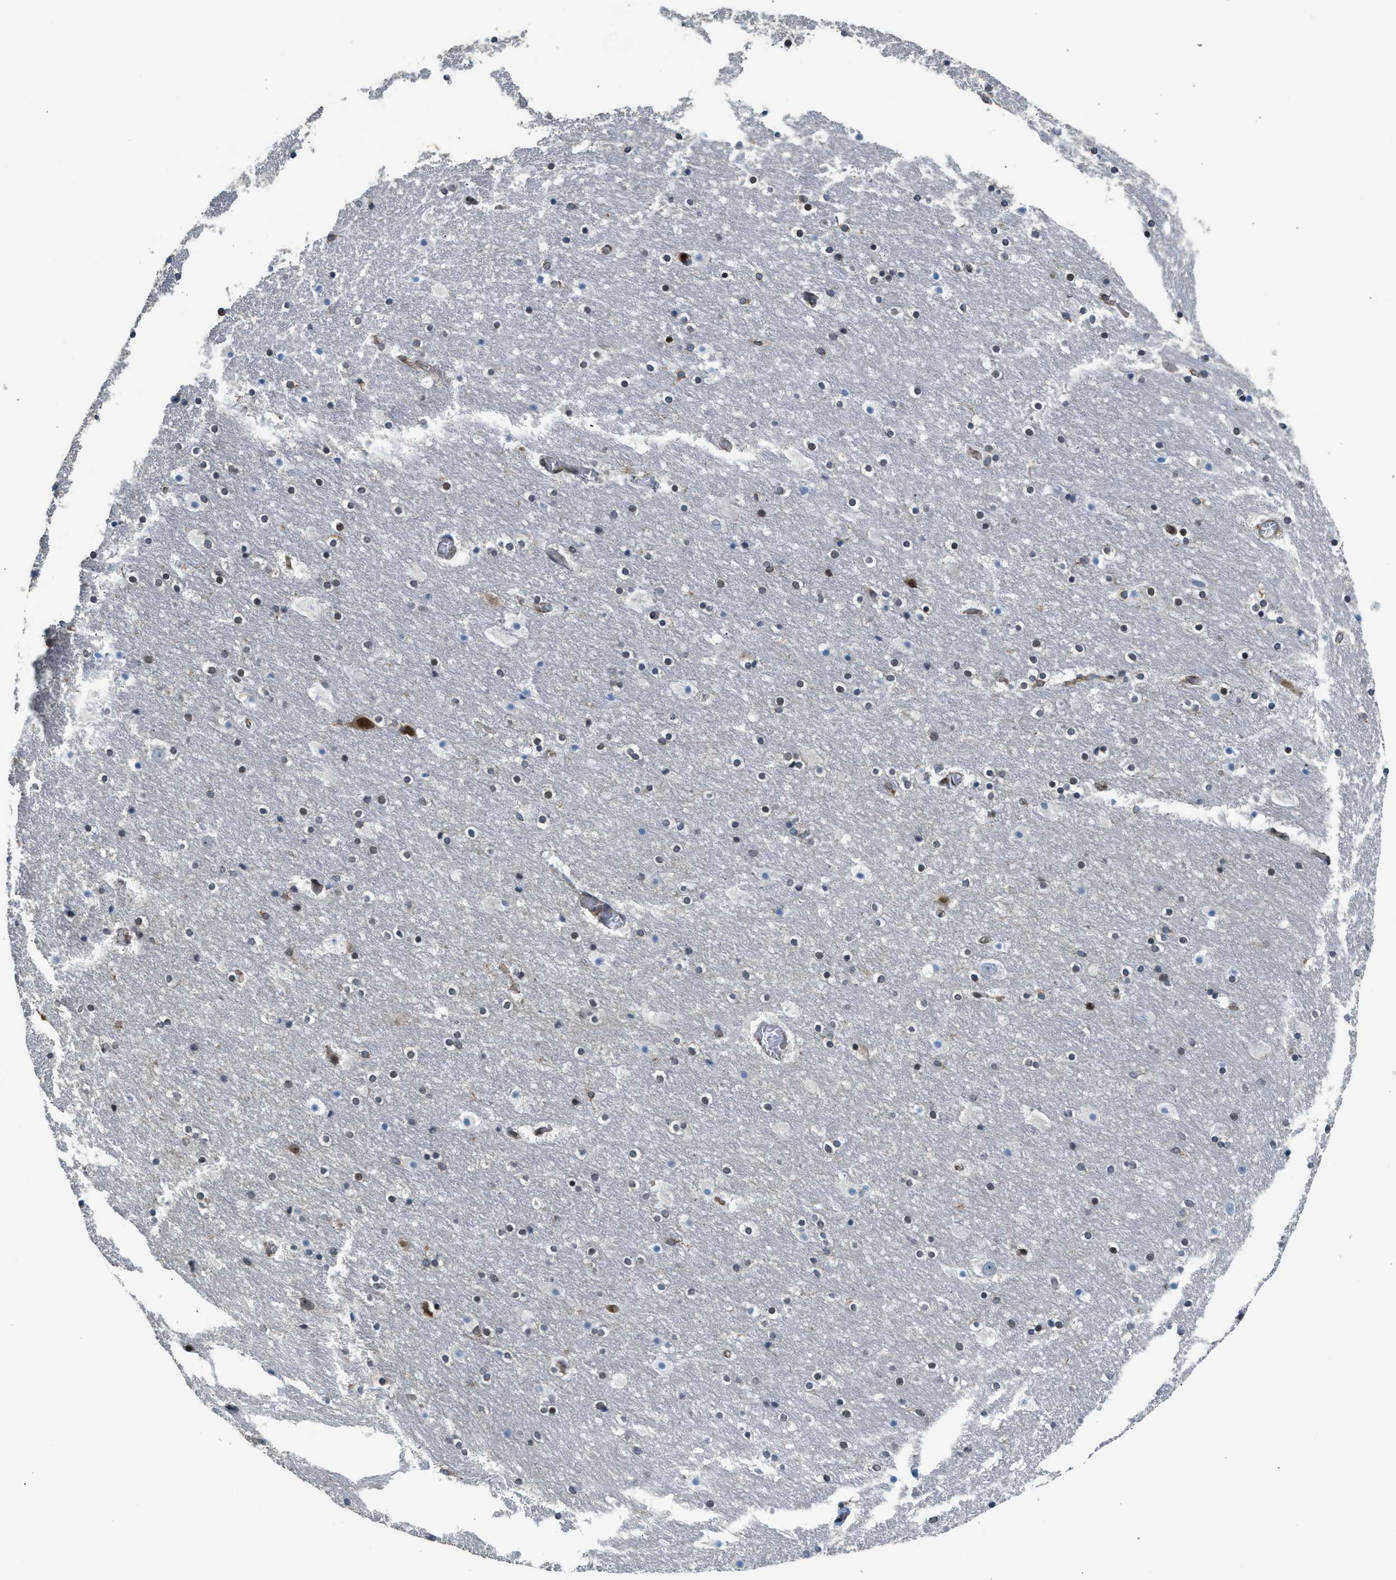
{"staining": {"intensity": "moderate", "quantity": "<25%", "location": "nuclear"}, "tissue": "hippocampus", "cell_type": "Glial cells", "image_type": "normal", "snomed": [{"axis": "morphology", "description": "Normal tissue, NOS"}, {"axis": "topography", "description": "Hippocampus"}], "caption": "Immunohistochemistry (IHC) of benign human hippocampus shows low levels of moderate nuclear positivity in about <25% of glial cells.", "gene": "RETREG3", "patient": {"sex": "male", "age": 45}}